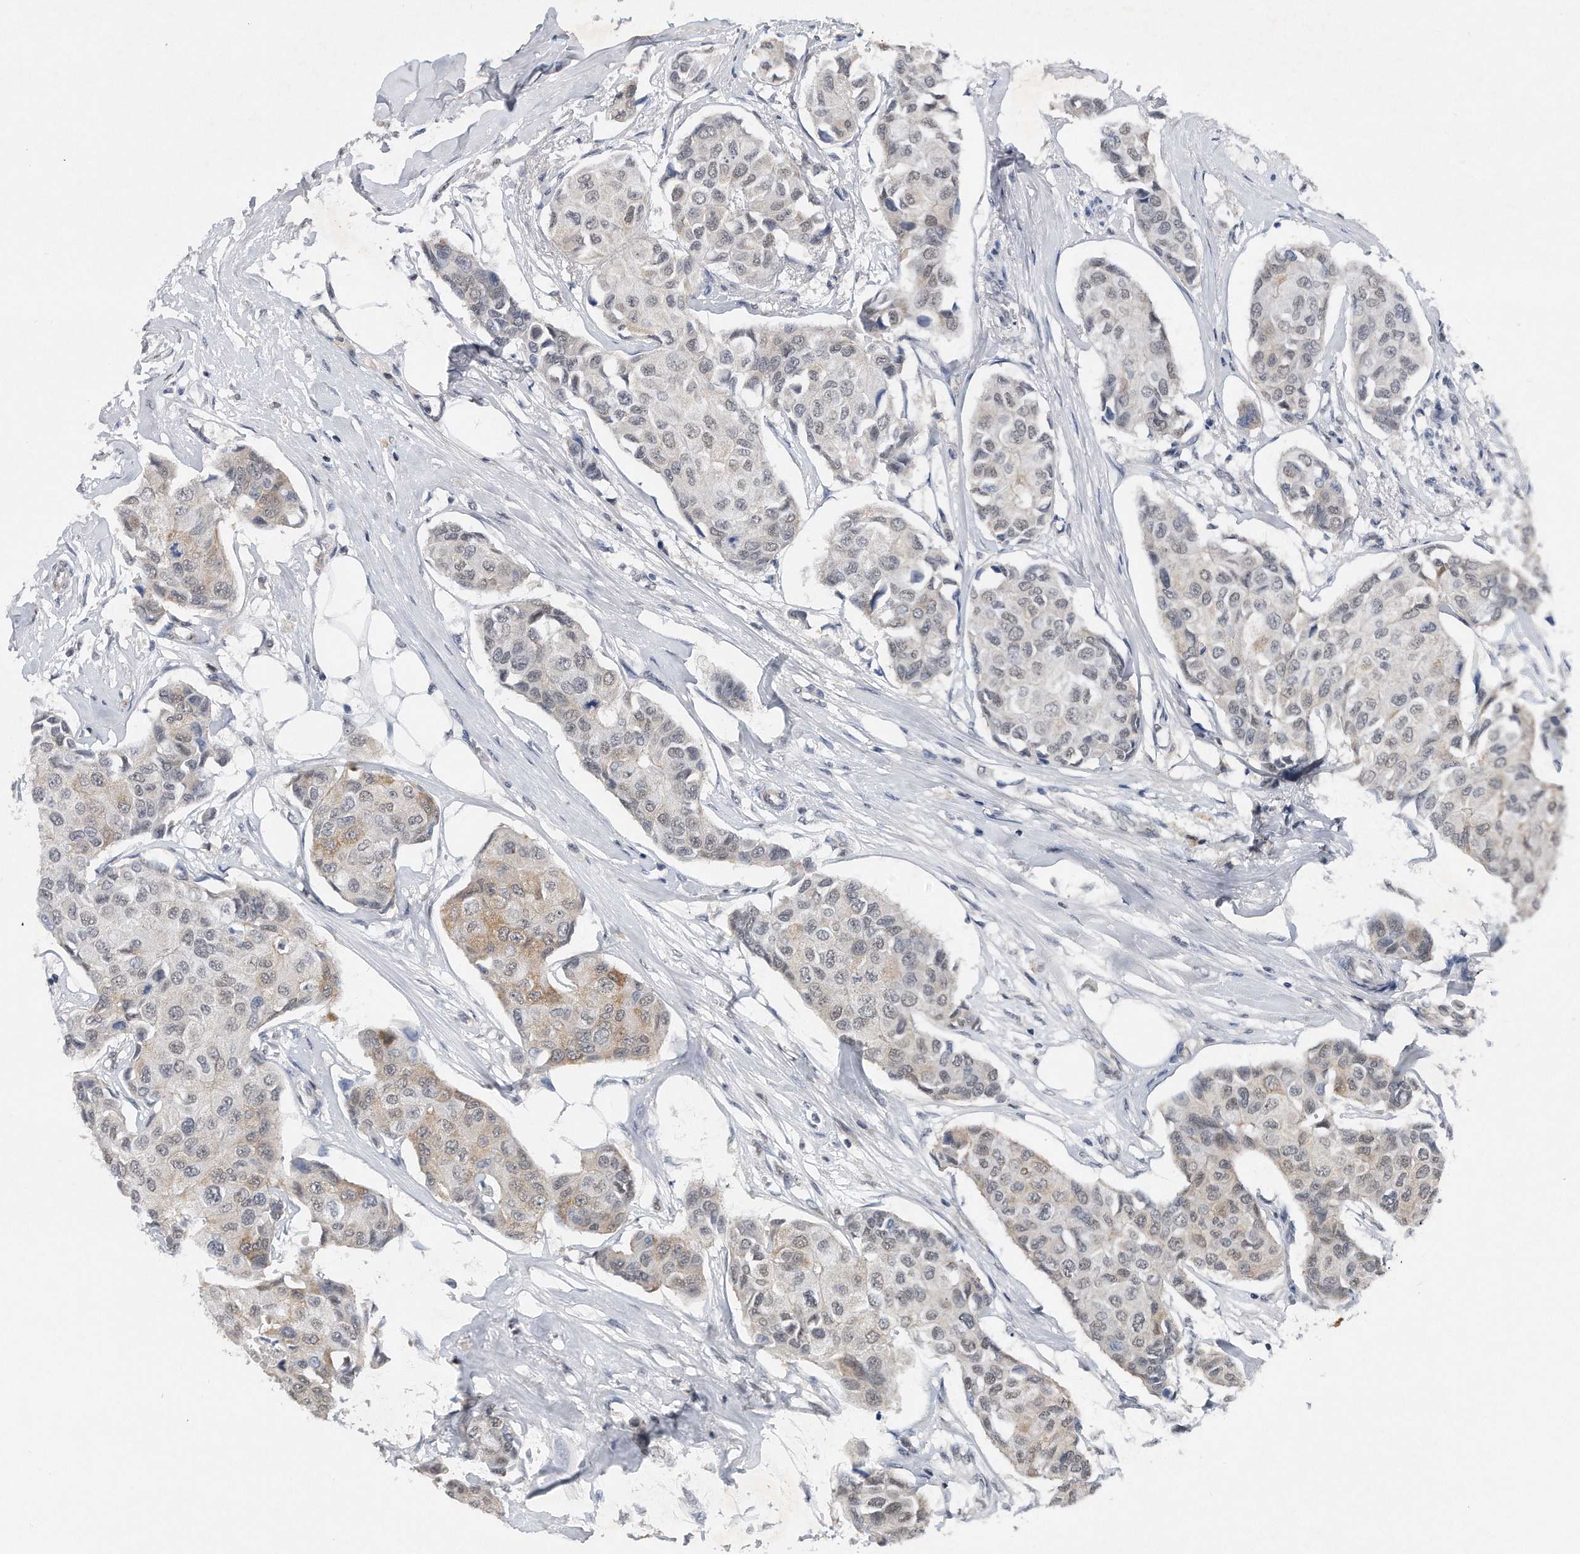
{"staining": {"intensity": "weak", "quantity": "25%-75%", "location": "cytoplasmic/membranous,nuclear"}, "tissue": "breast cancer", "cell_type": "Tumor cells", "image_type": "cancer", "snomed": [{"axis": "morphology", "description": "Duct carcinoma"}, {"axis": "topography", "description": "Breast"}], "caption": "Immunohistochemical staining of breast cancer reveals low levels of weak cytoplasmic/membranous and nuclear protein expression in about 25%-75% of tumor cells.", "gene": "TP53INP1", "patient": {"sex": "female", "age": 80}}